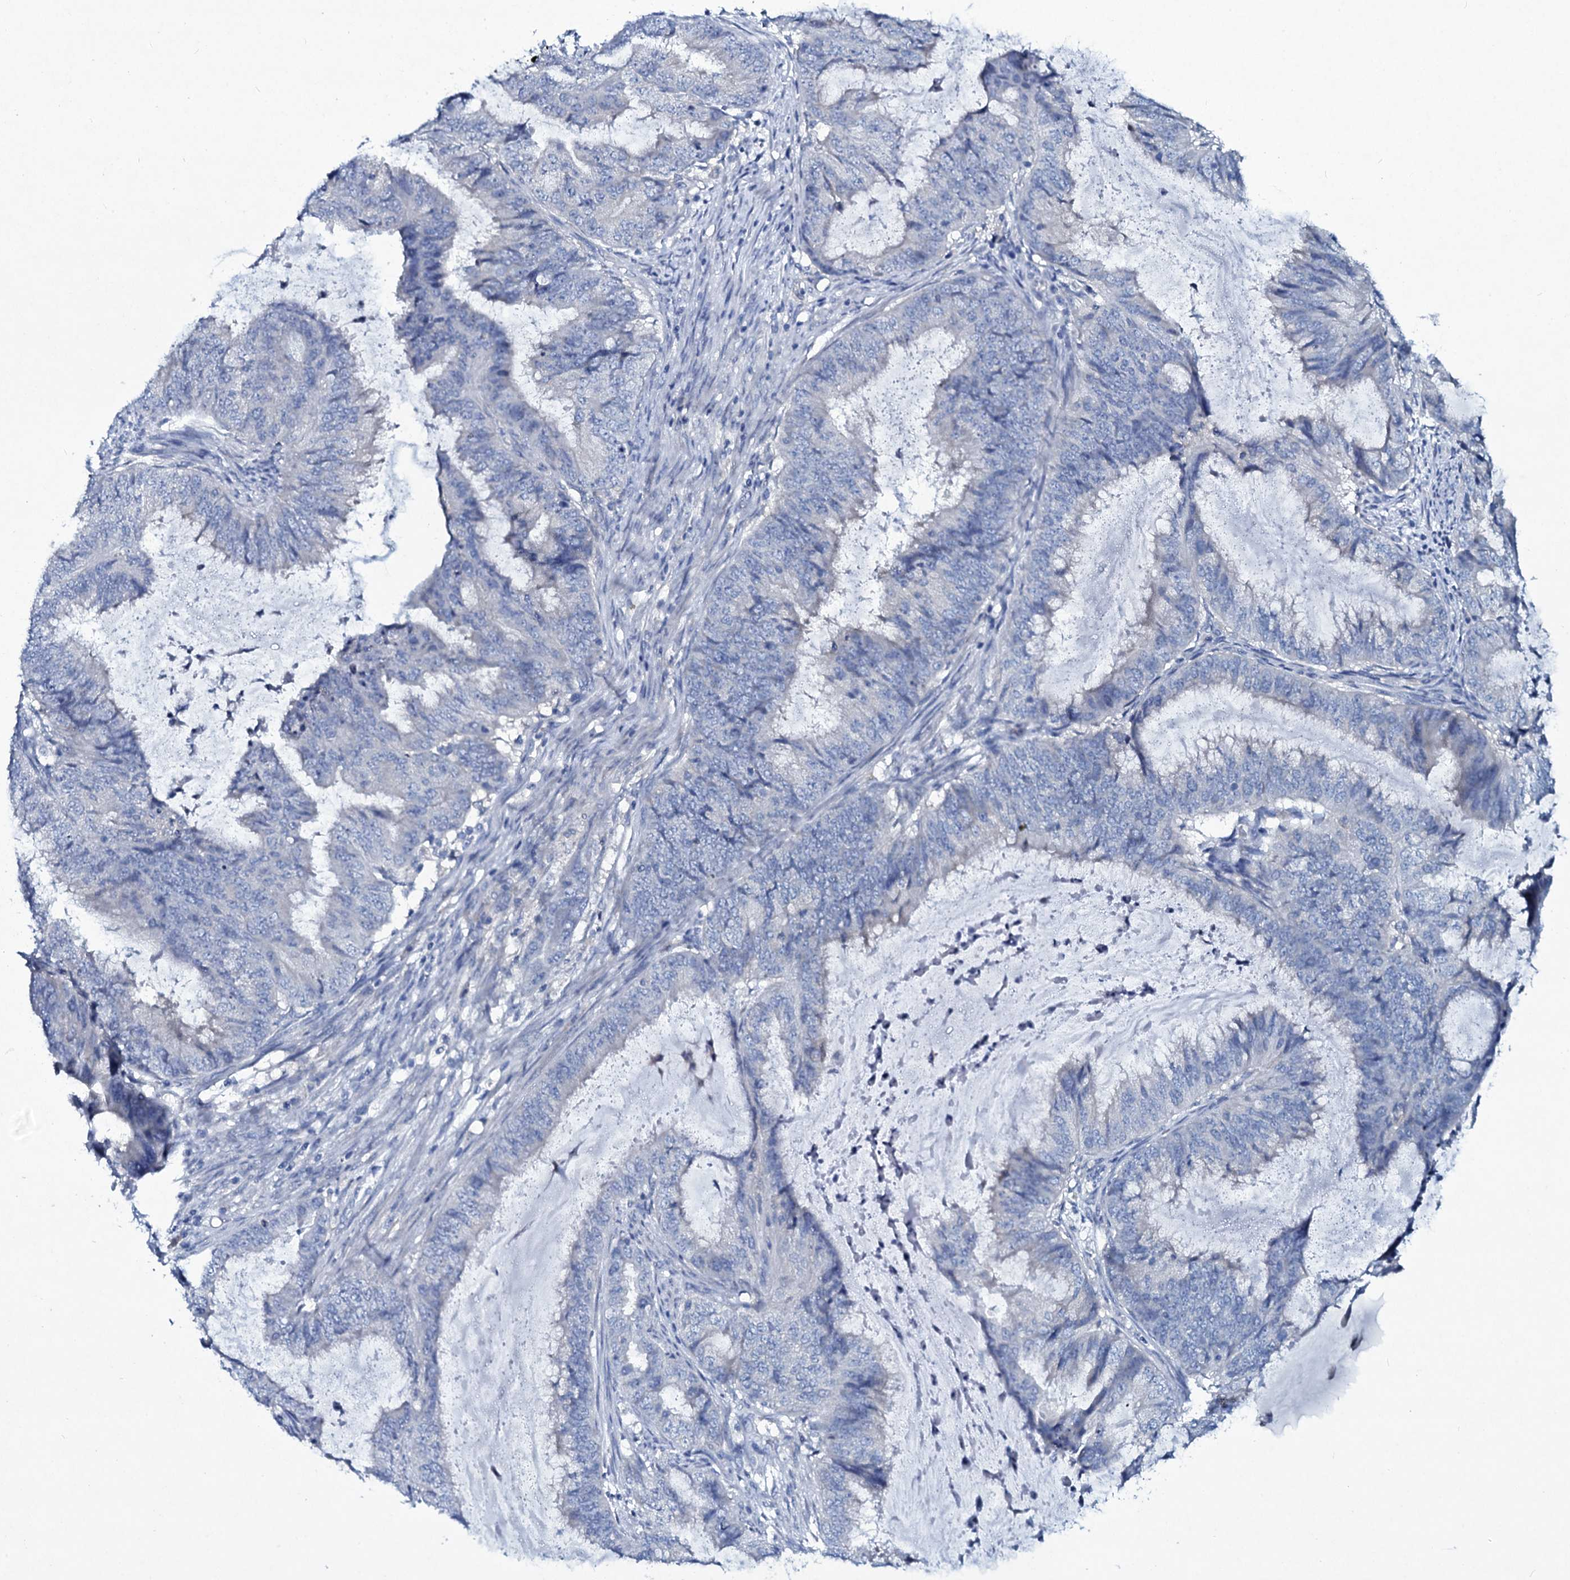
{"staining": {"intensity": "negative", "quantity": "none", "location": "none"}, "tissue": "endometrial cancer", "cell_type": "Tumor cells", "image_type": "cancer", "snomed": [{"axis": "morphology", "description": "Adenocarcinoma, NOS"}, {"axis": "topography", "description": "Endometrium"}], "caption": "An immunohistochemistry photomicrograph of endometrial adenocarcinoma is shown. There is no staining in tumor cells of endometrial adenocarcinoma.", "gene": "TPGS2", "patient": {"sex": "female", "age": 81}}